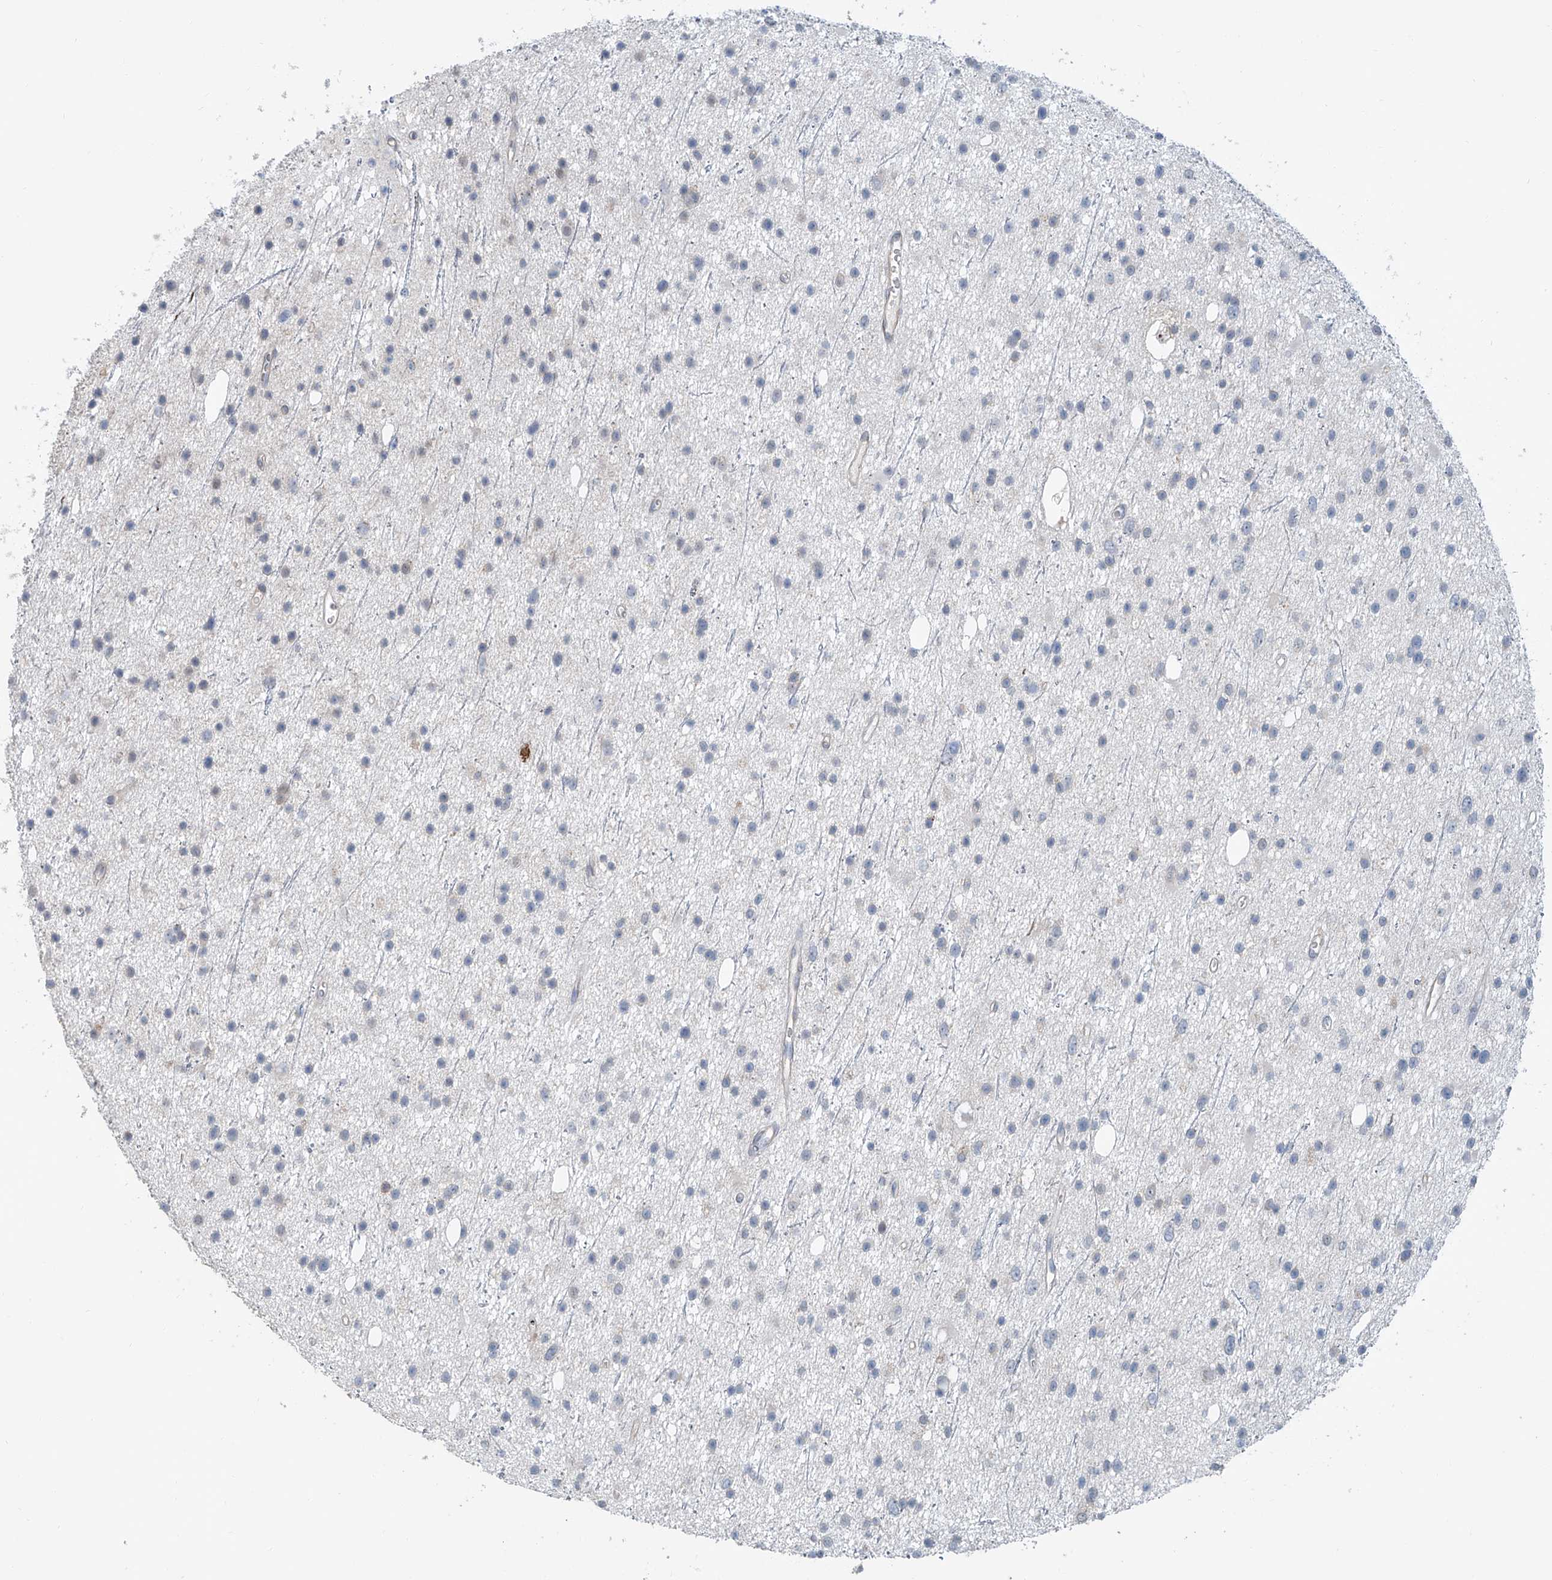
{"staining": {"intensity": "negative", "quantity": "none", "location": "none"}, "tissue": "glioma", "cell_type": "Tumor cells", "image_type": "cancer", "snomed": [{"axis": "morphology", "description": "Glioma, malignant, Low grade"}, {"axis": "topography", "description": "Cerebral cortex"}], "caption": "Tumor cells are negative for brown protein staining in glioma. (DAB immunohistochemistry with hematoxylin counter stain).", "gene": "KCNK10", "patient": {"sex": "female", "age": 39}}